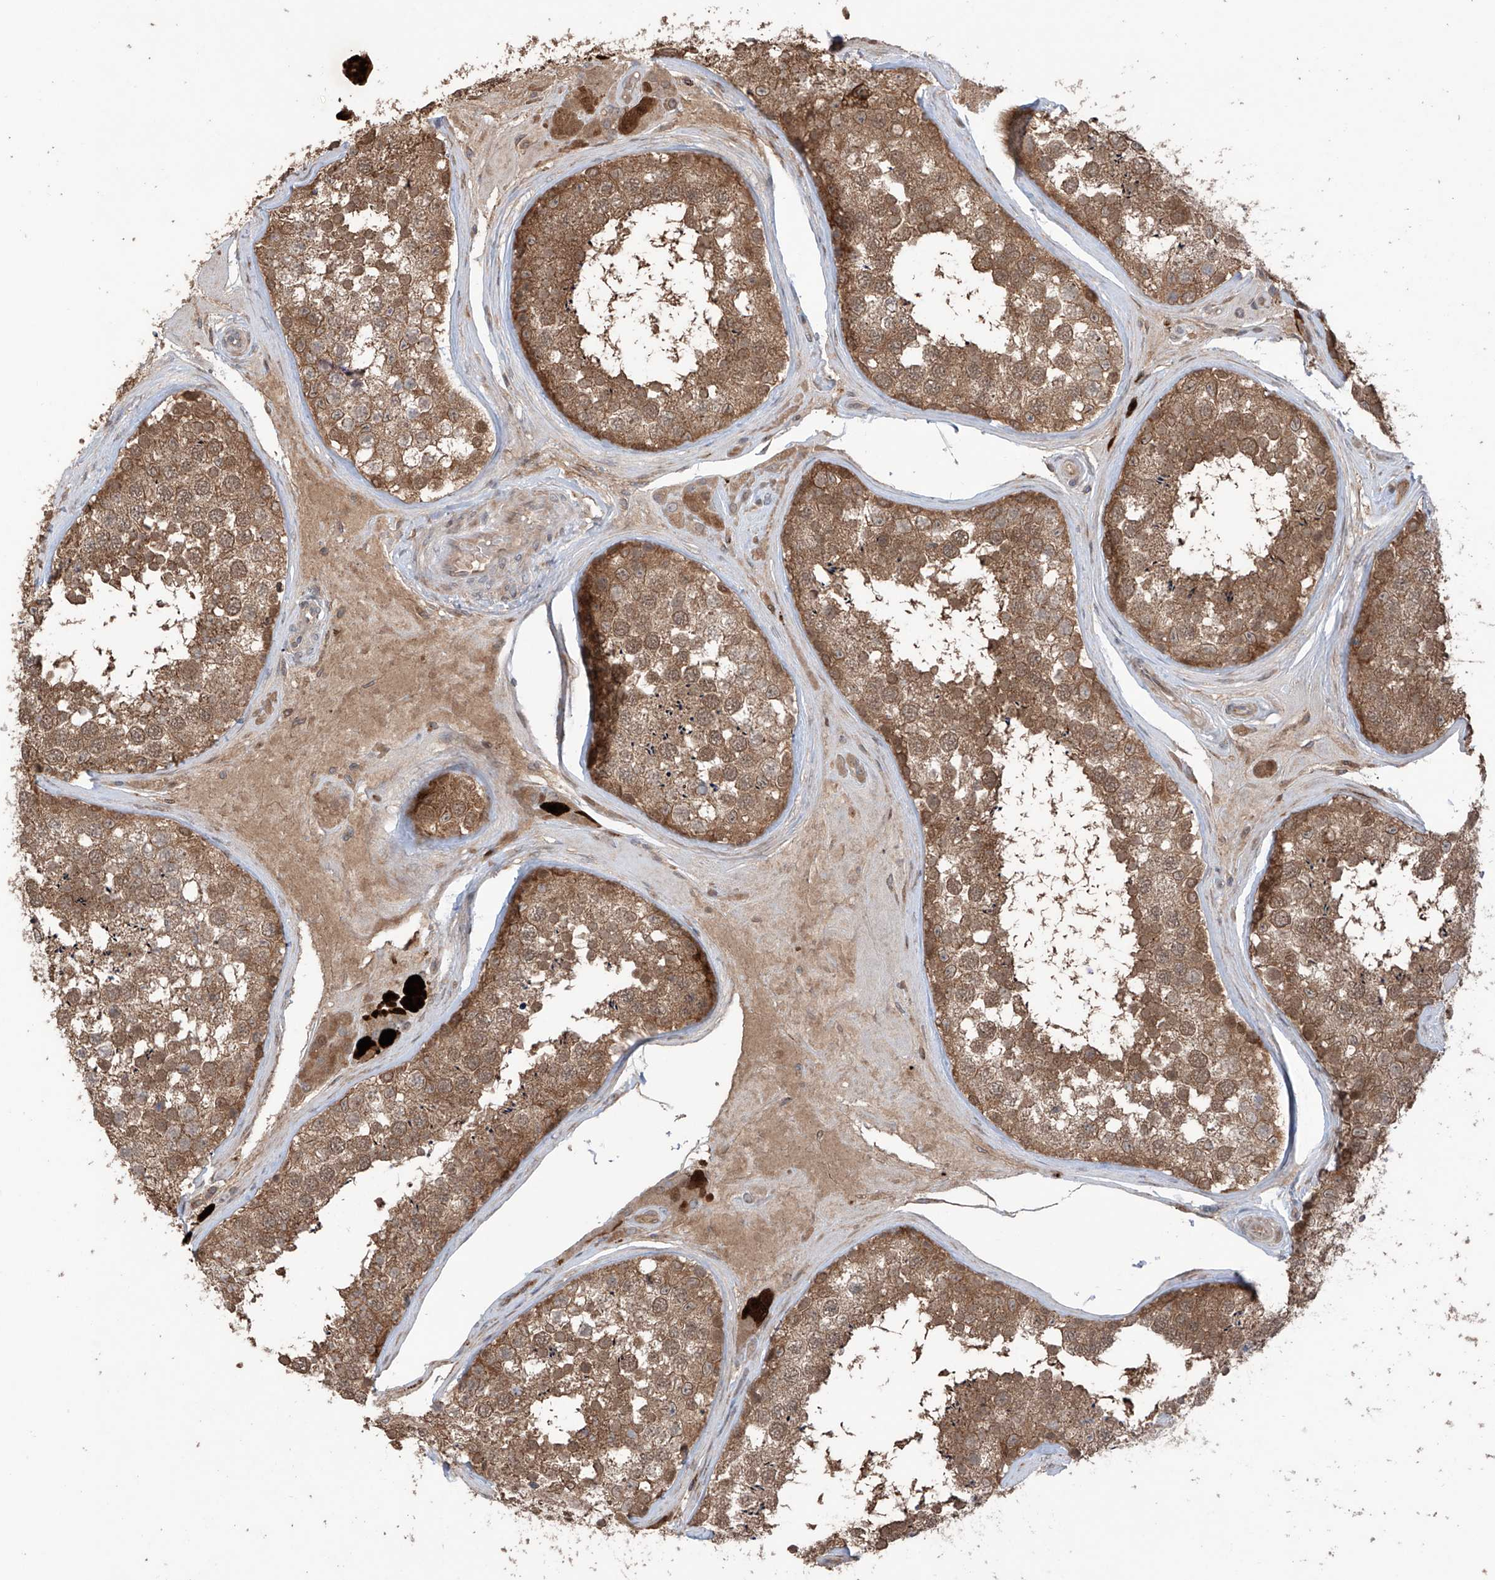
{"staining": {"intensity": "moderate", "quantity": ">75%", "location": "cytoplasmic/membranous"}, "tissue": "testis", "cell_type": "Cells in seminiferous ducts", "image_type": "normal", "snomed": [{"axis": "morphology", "description": "Normal tissue, NOS"}, {"axis": "topography", "description": "Testis"}], "caption": "Immunohistochemistry of benign testis exhibits medium levels of moderate cytoplasmic/membranous expression in about >75% of cells in seminiferous ducts.", "gene": "SAMD3", "patient": {"sex": "male", "age": 46}}